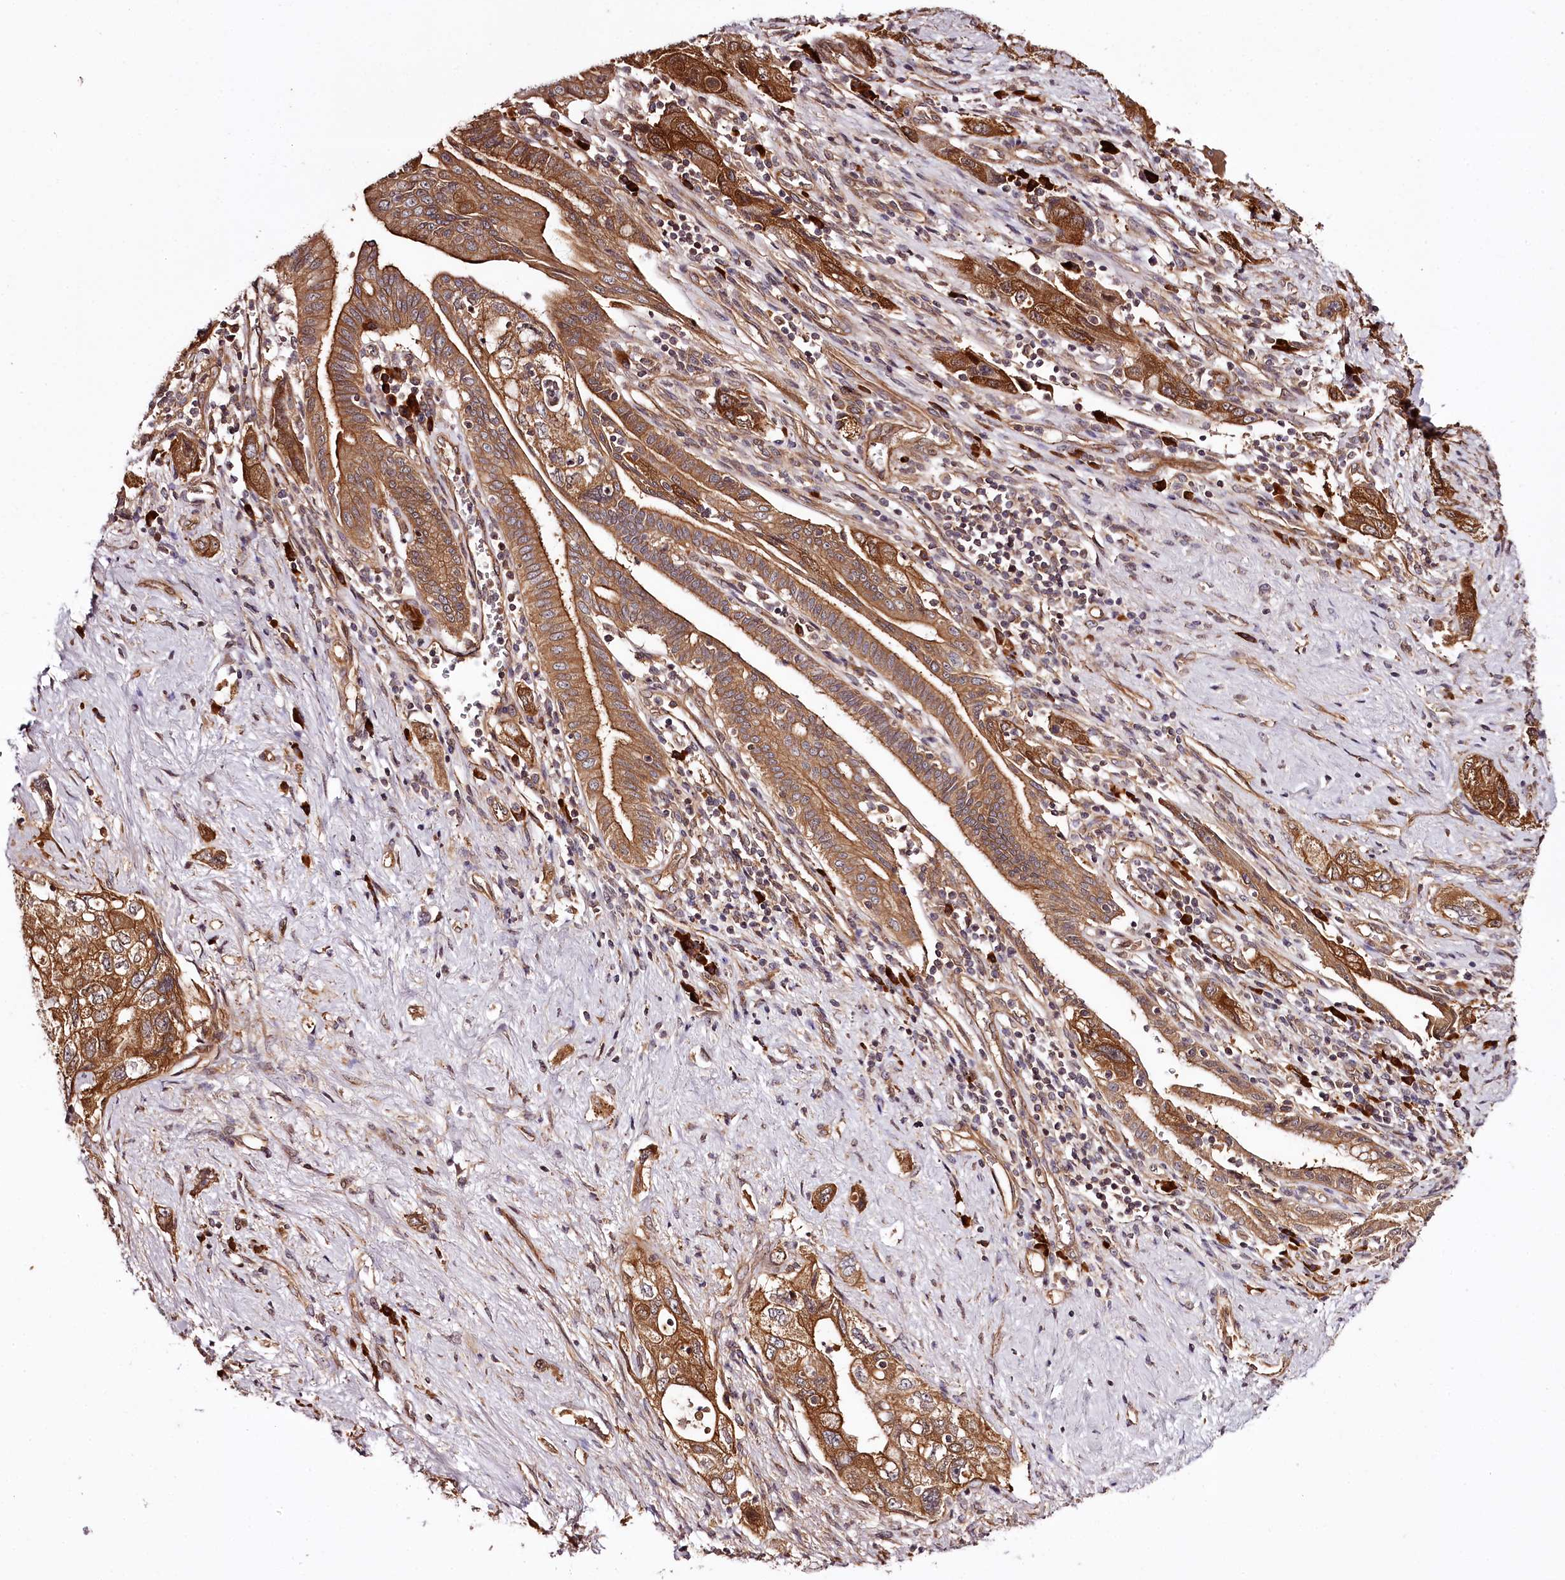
{"staining": {"intensity": "moderate", "quantity": ">75%", "location": "cytoplasmic/membranous"}, "tissue": "pancreatic cancer", "cell_type": "Tumor cells", "image_type": "cancer", "snomed": [{"axis": "morphology", "description": "Adenocarcinoma, NOS"}, {"axis": "topography", "description": "Pancreas"}], "caption": "IHC (DAB (3,3'-diaminobenzidine)) staining of pancreatic cancer (adenocarcinoma) shows moderate cytoplasmic/membranous protein staining in approximately >75% of tumor cells.", "gene": "TARS1", "patient": {"sex": "female", "age": 73}}